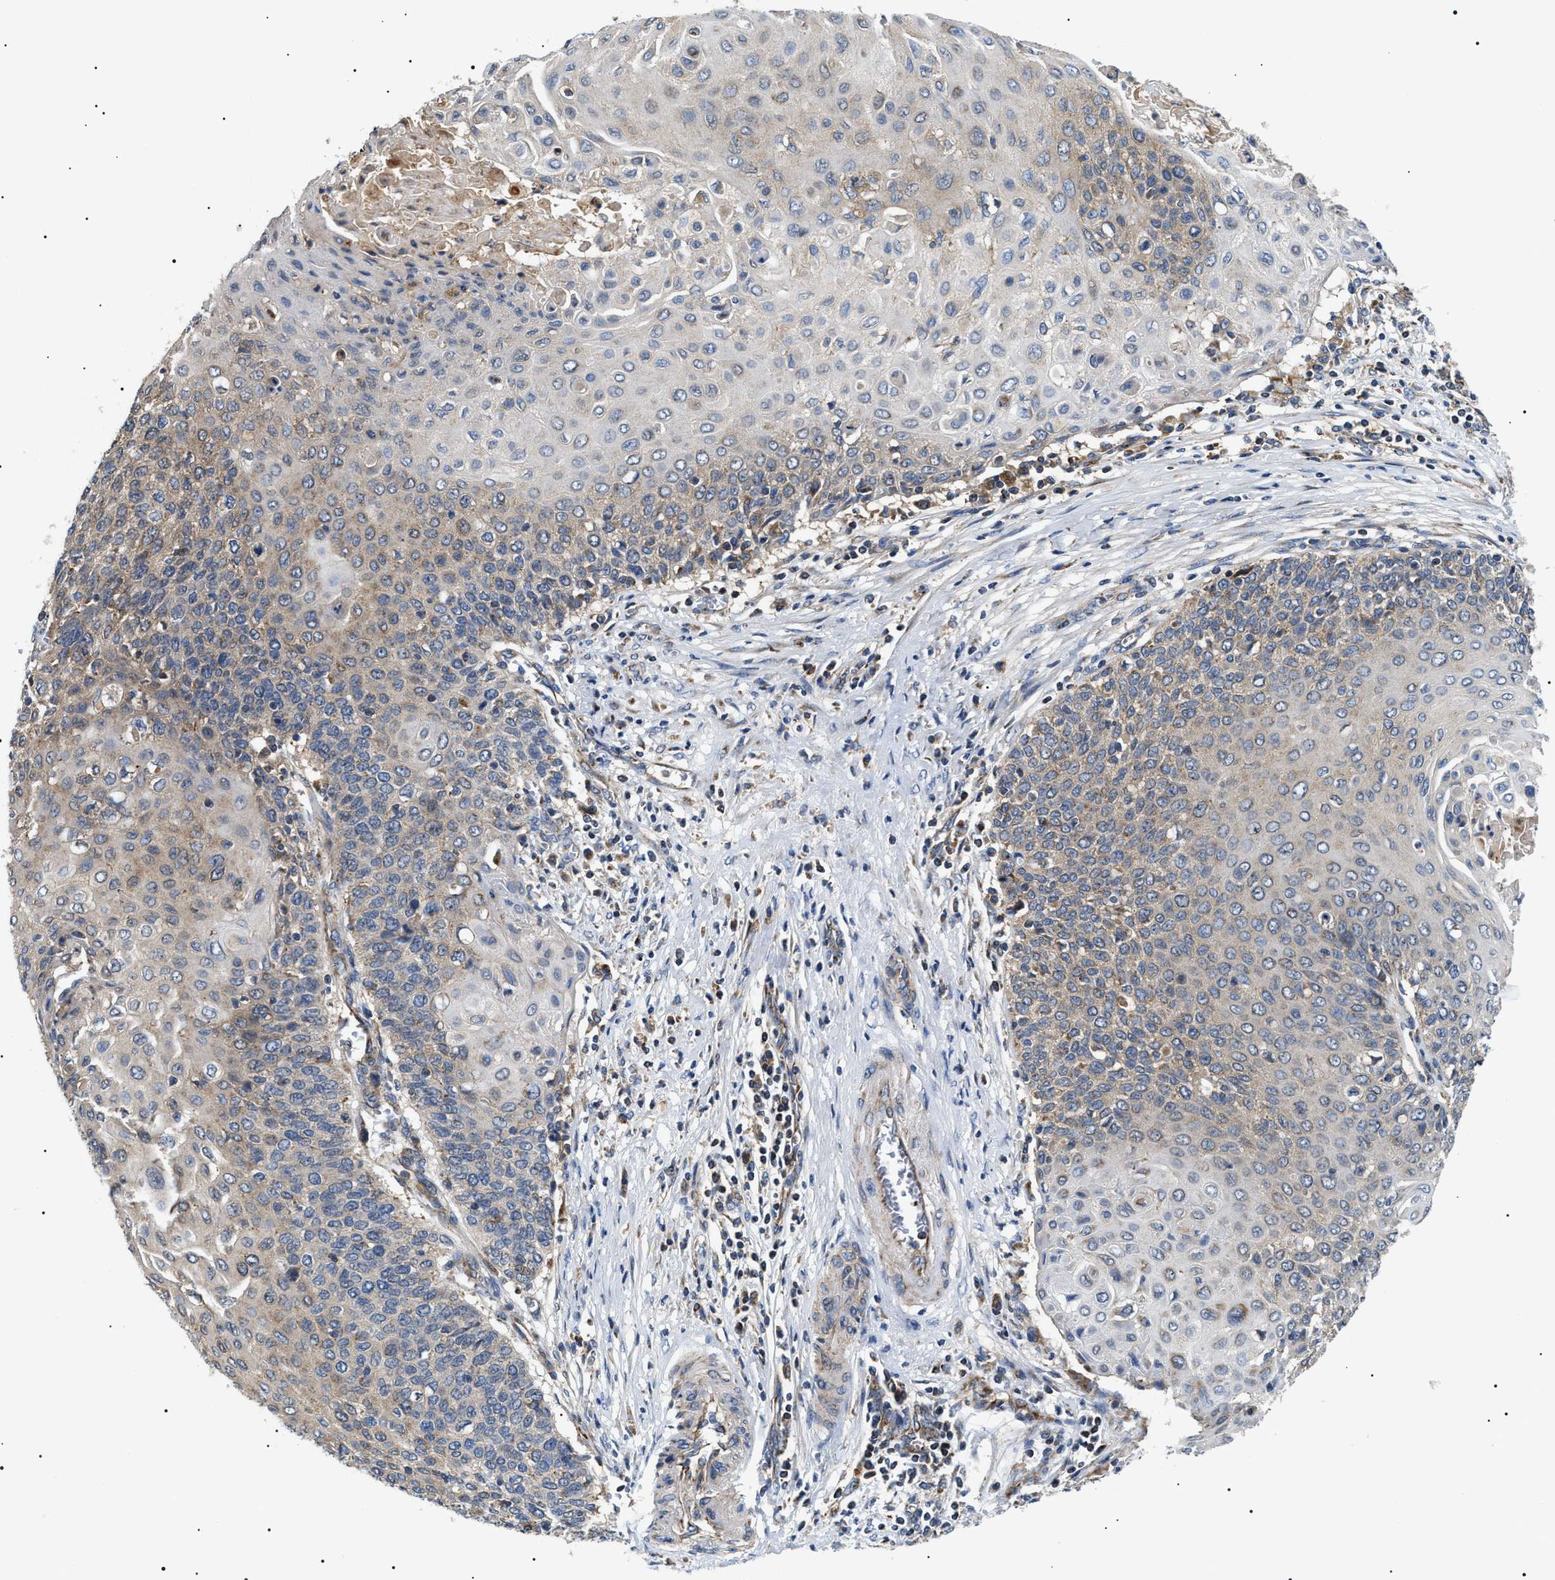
{"staining": {"intensity": "weak", "quantity": "<25%", "location": "cytoplasmic/membranous"}, "tissue": "cervical cancer", "cell_type": "Tumor cells", "image_type": "cancer", "snomed": [{"axis": "morphology", "description": "Squamous cell carcinoma, NOS"}, {"axis": "topography", "description": "Cervix"}], "caption": "Immunohistochemical staining of human squamous cell carcinoma (cervical) demonstrates no significant positivity in tumor cells. (Stains: DAB (3,3'-diaminobenzidine) immunohistochemistry (IHC) with hematoxylin counter stain, Microscopy: brightfield microscopy at high magnification).", "gene": "OXSM", "patient": {"sex": "female", "age": 39}}